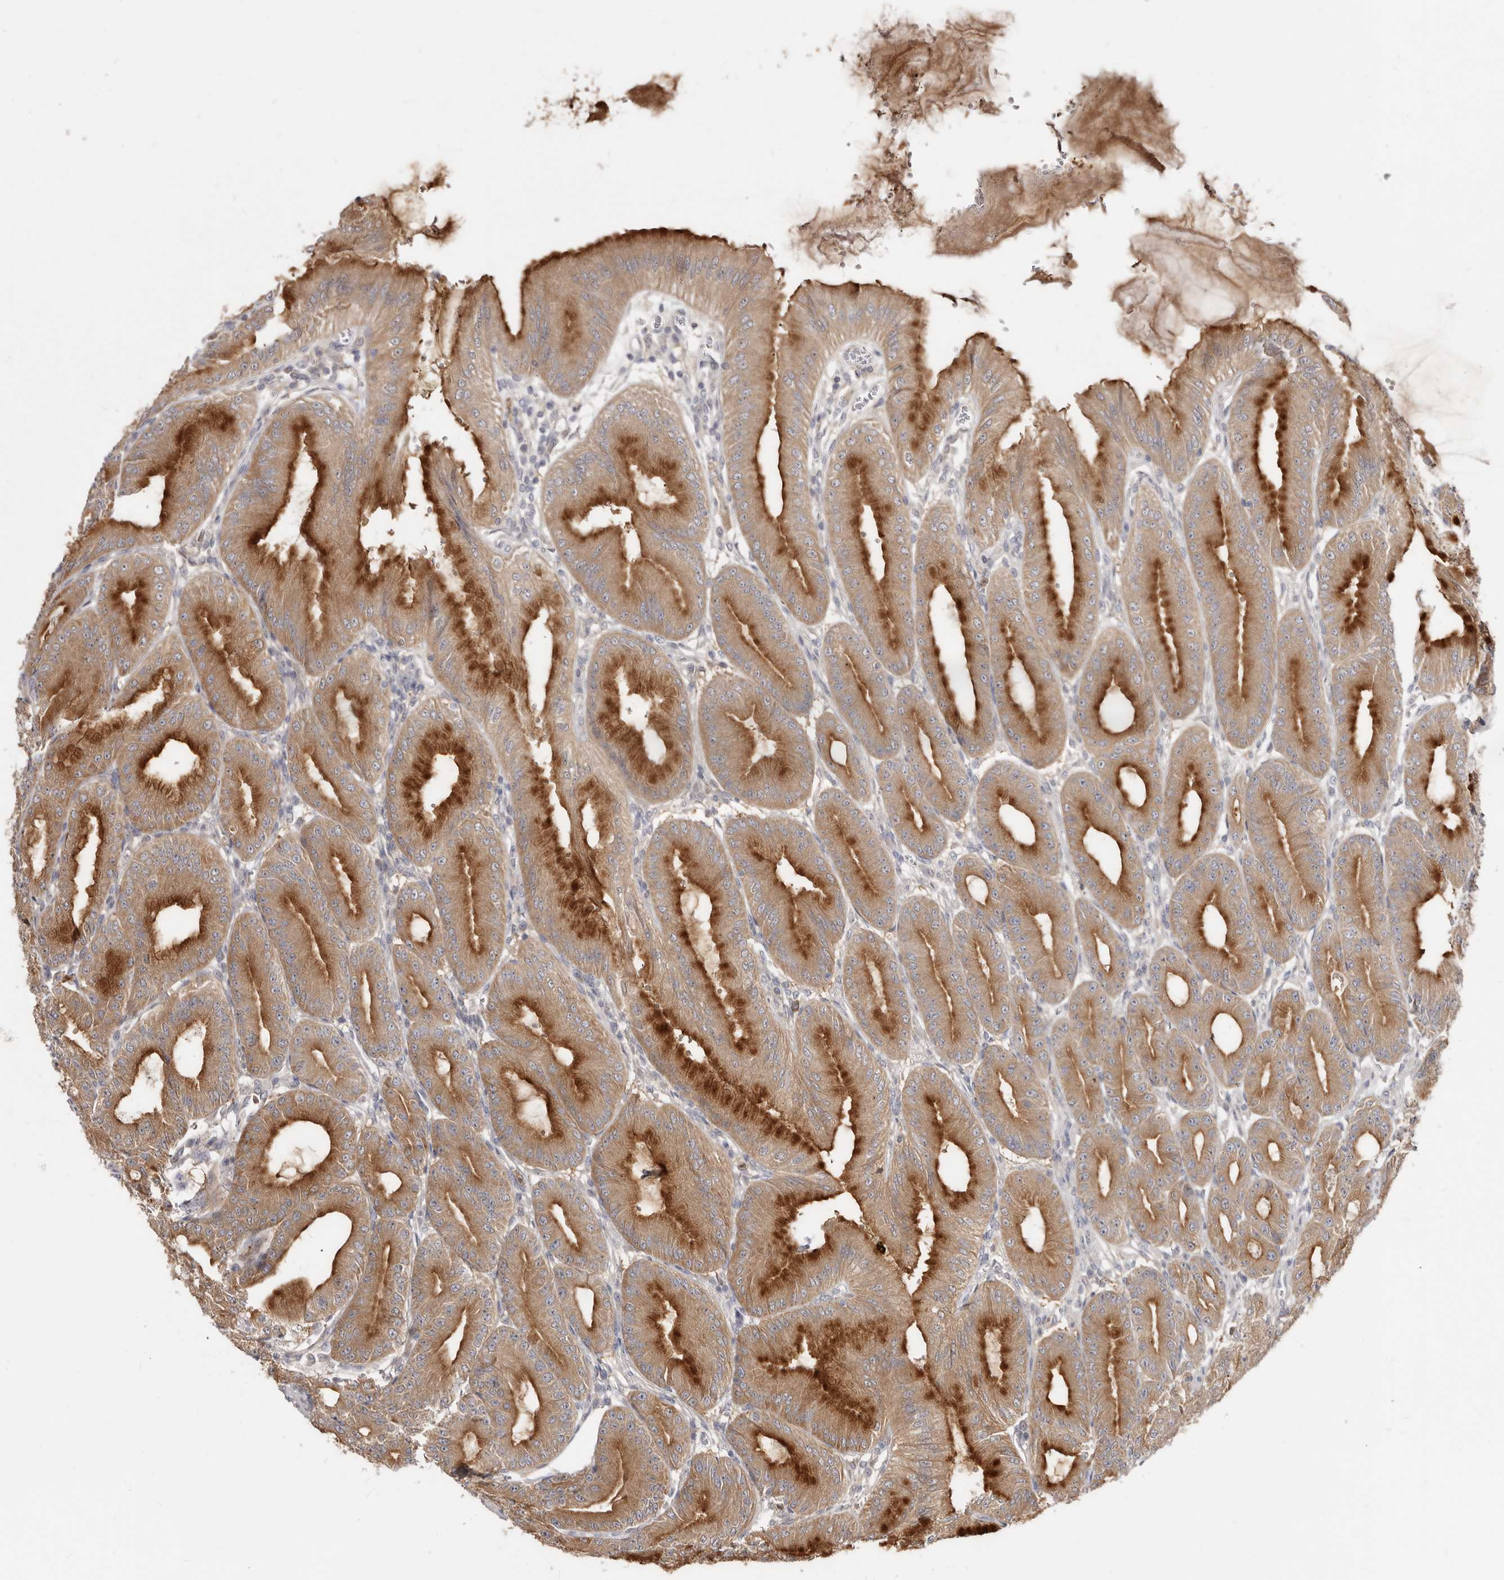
{"staining": {"intensity": "moderate", "quantity": ">75%", "location": "cytoplasmic/membranous"}, "tissue": "stomach", "cell_type": "Glandular cells", "image_type": "normal", "snomed": [{"axis": "morphology", "description": "Normal tissue, NOS"}, {"axis": "topography", "description": "Stomach, lower"}], "caption": "Immunohistochemical staining of unremarkable human stomach reveals >75% levels of moderate cytoplasmic/membranous protein staining in approximately >75% of glandular cells.", "gene": "TC2N", "patient": {"sex": "male", "age": 71}}